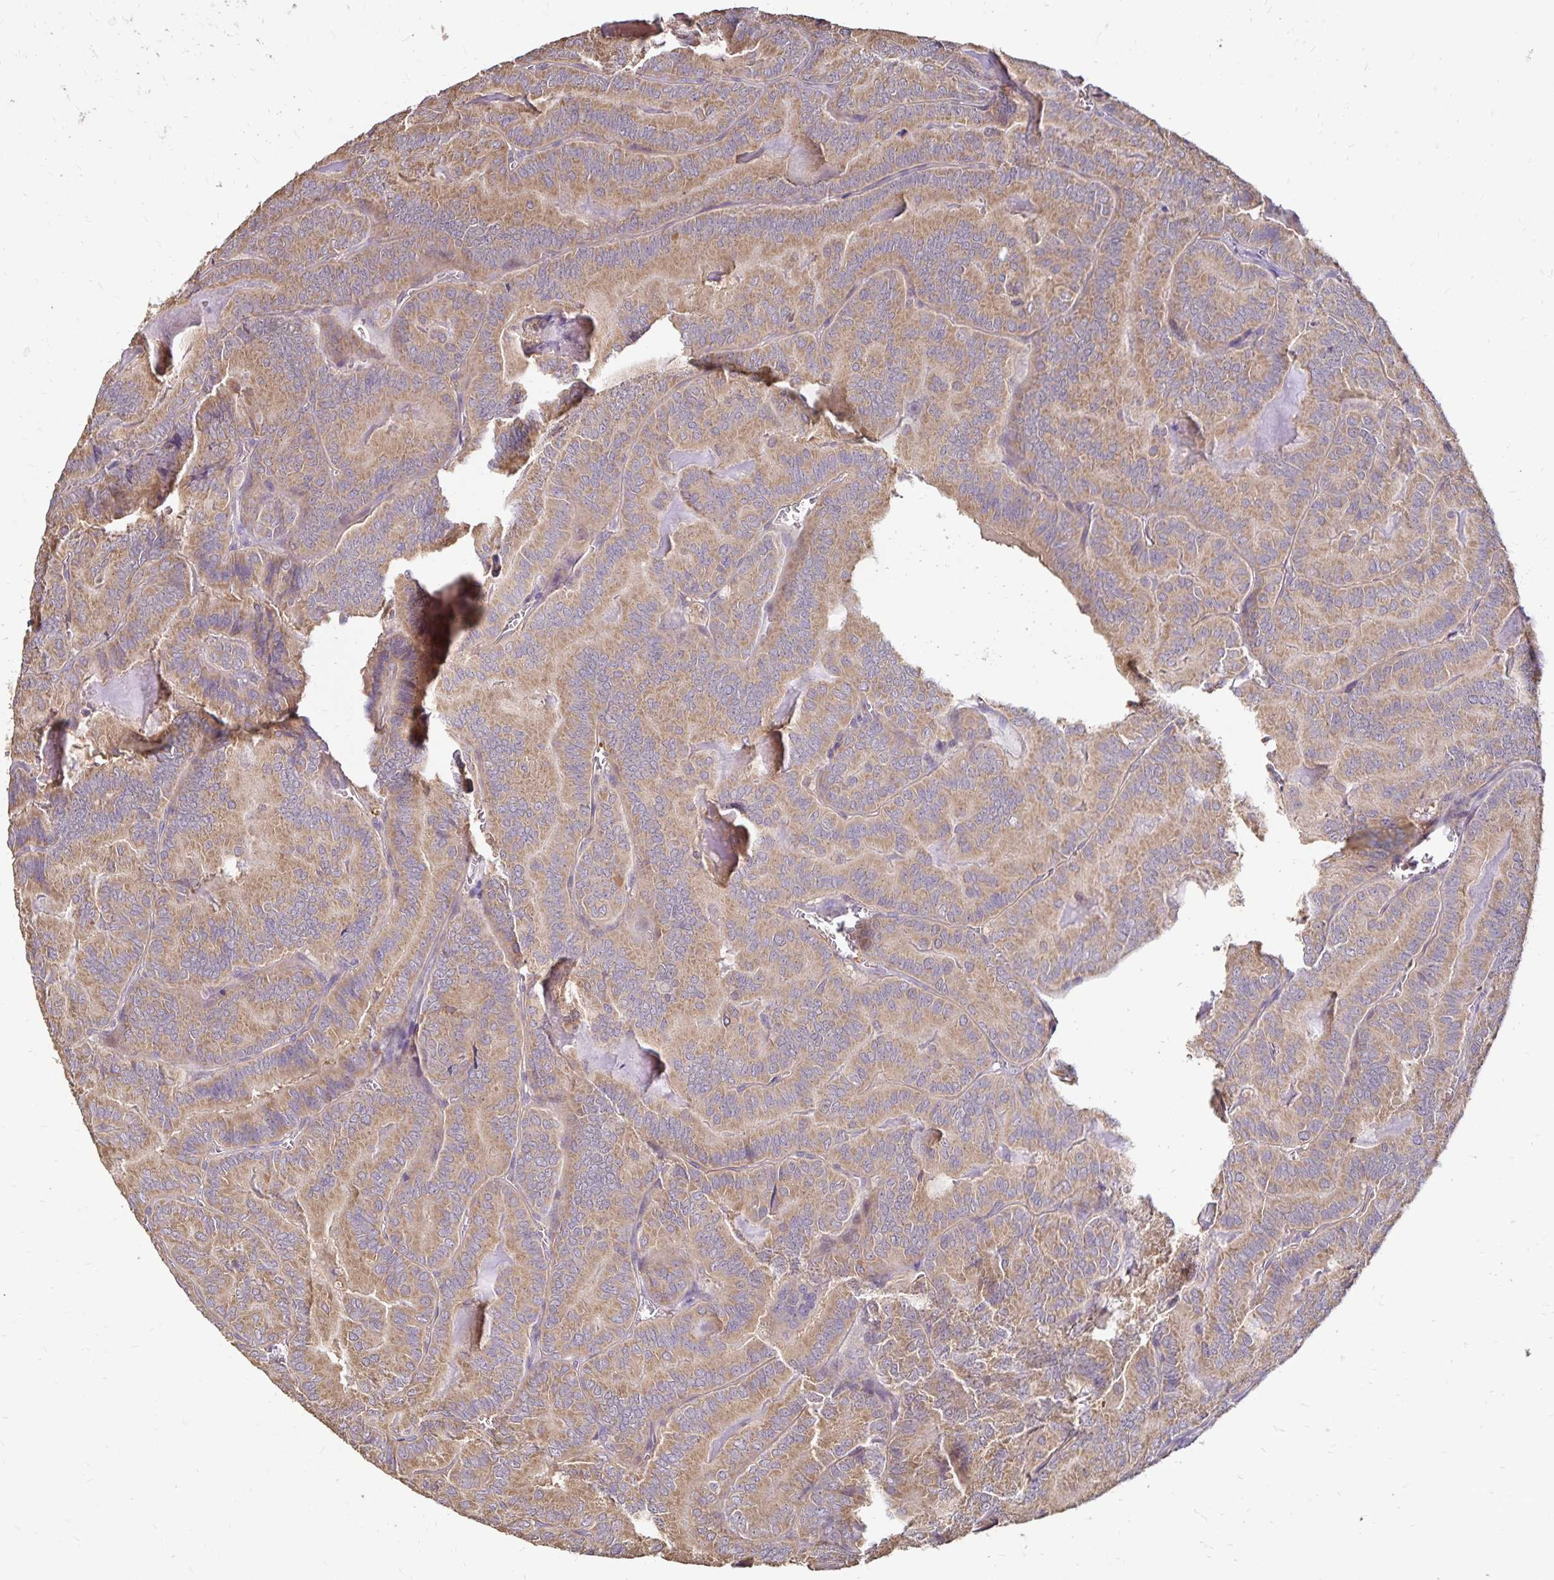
{"staining": {"intensity": "moderate", "quantity": ">75%", "location": "cytoplasmic/membranous"}, "tissue": "thyroid cancer", "cell_type": "Tumor cells", "image_type": "cancer", "snomed": [{"axis": "morphology", "description": "Papillary adenocarcinoma, NOS"}, {"axis": "topography", "description": "Thyroid gland"}], "caption": "Immunohistochemical staining of papillary adenocarcinoma (thyroid) shows medium levels of moderate cytoplasmic/membranous positivity in about >75% of tumor cells. The staining was performed using DAB to visualize the protein expression in brown, while the nuclei were stained in blue with hematoxylin (Magnification: 20x).", "gene": "EMC10", "patient": {"sex": "female", "age": 75}}